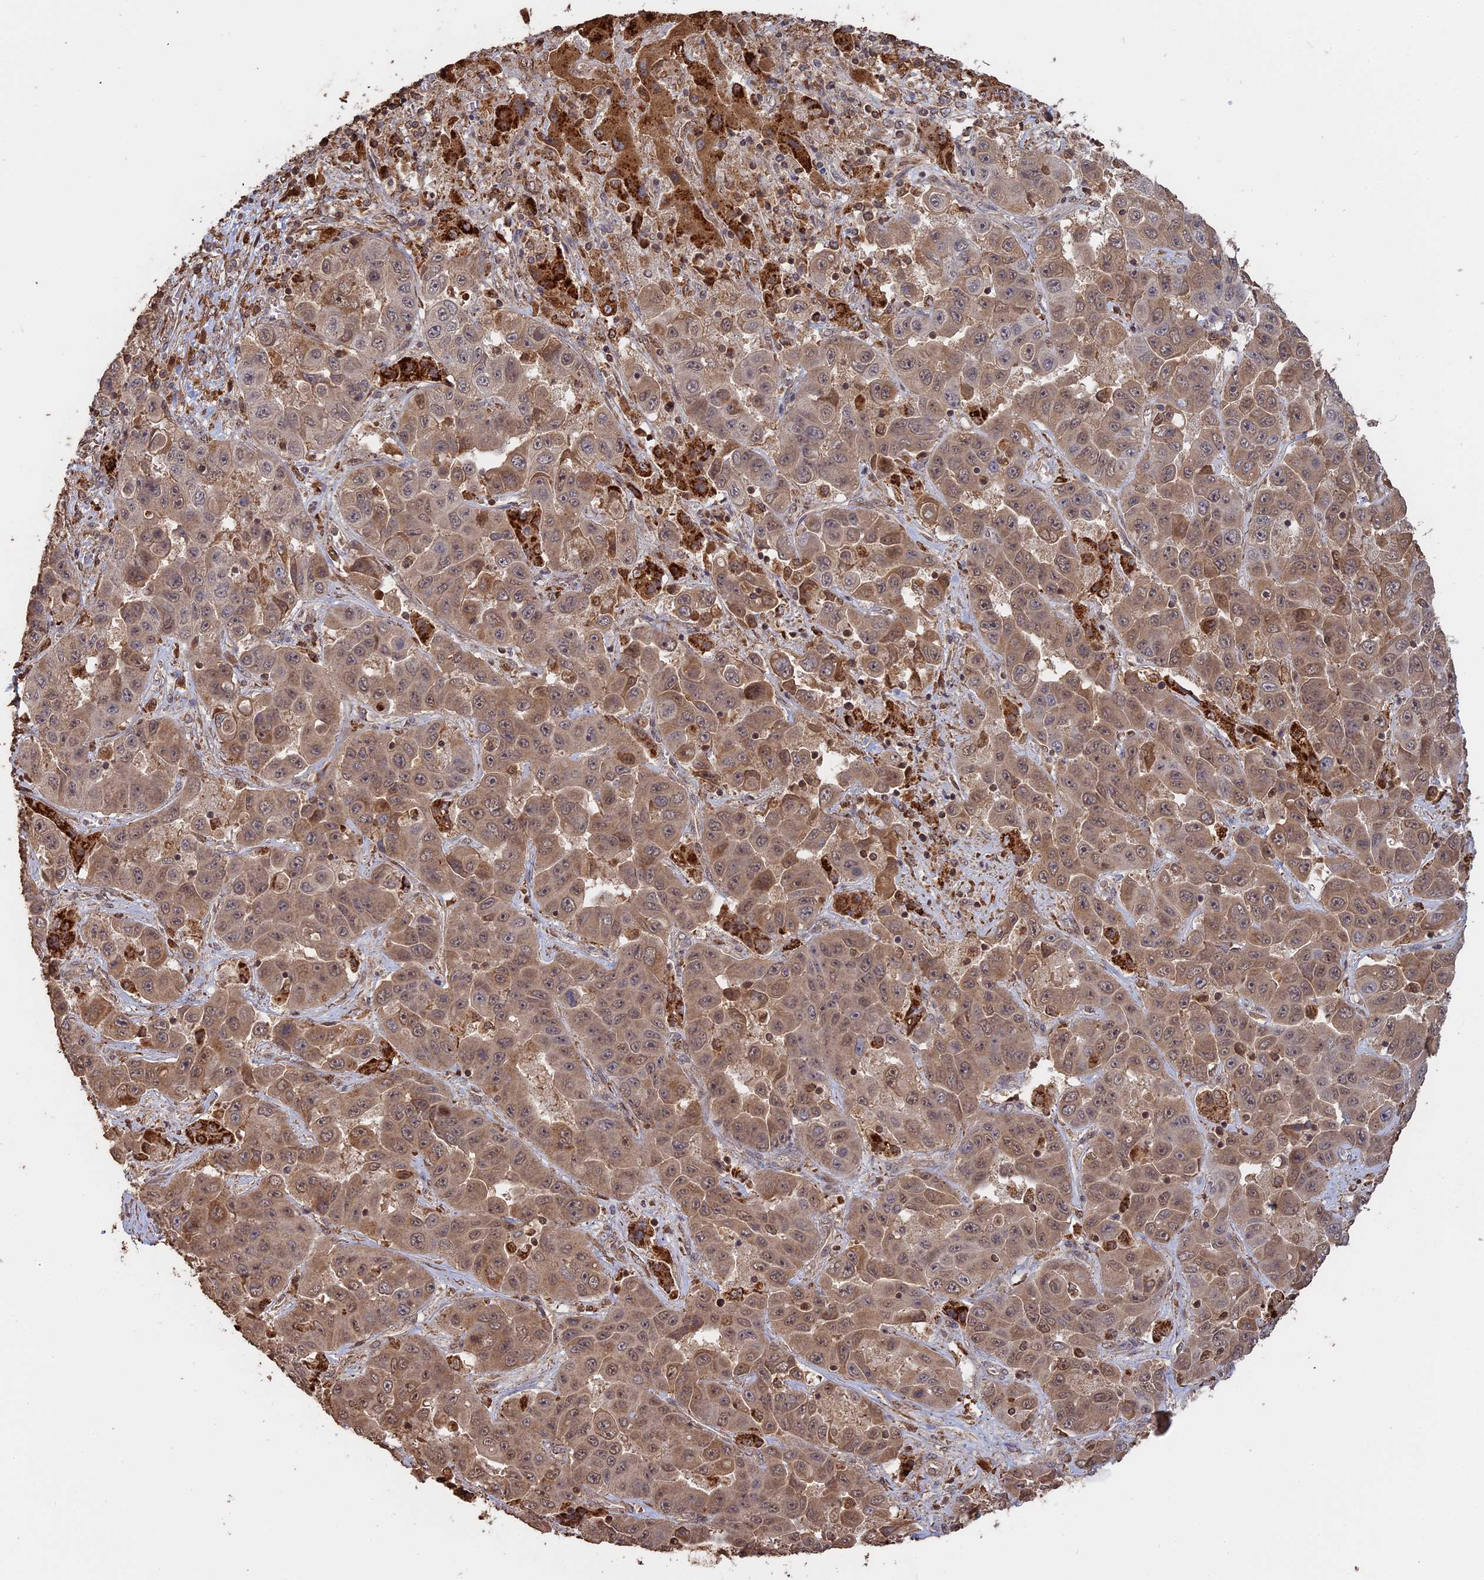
{"staining": {"intensity": "weak", "quantity": "25%-75%", "location": "cytoplasmic/membranous,nuclear"}, "tissue": "liver cancer", "cell_type": "Tumor cells", "image_type": "cancer", "snomed": [{"axis": "morphology", "description": "Cholangiocarcinoma"}, {"axis": "topography", "description": "Liver"}], "caption": "Weak cytoplasmic/membranous and nuclear protein staining is present in about 25%-75% of tumor cells in liver cholangiocarcinoma. The staining is performed using DAB brown chromogen to label protein expression. The nuclei are counter-stained blue using hematoxylin.", "gene": "FAM210B", "patient": {"sex": "female", "age": 52}}